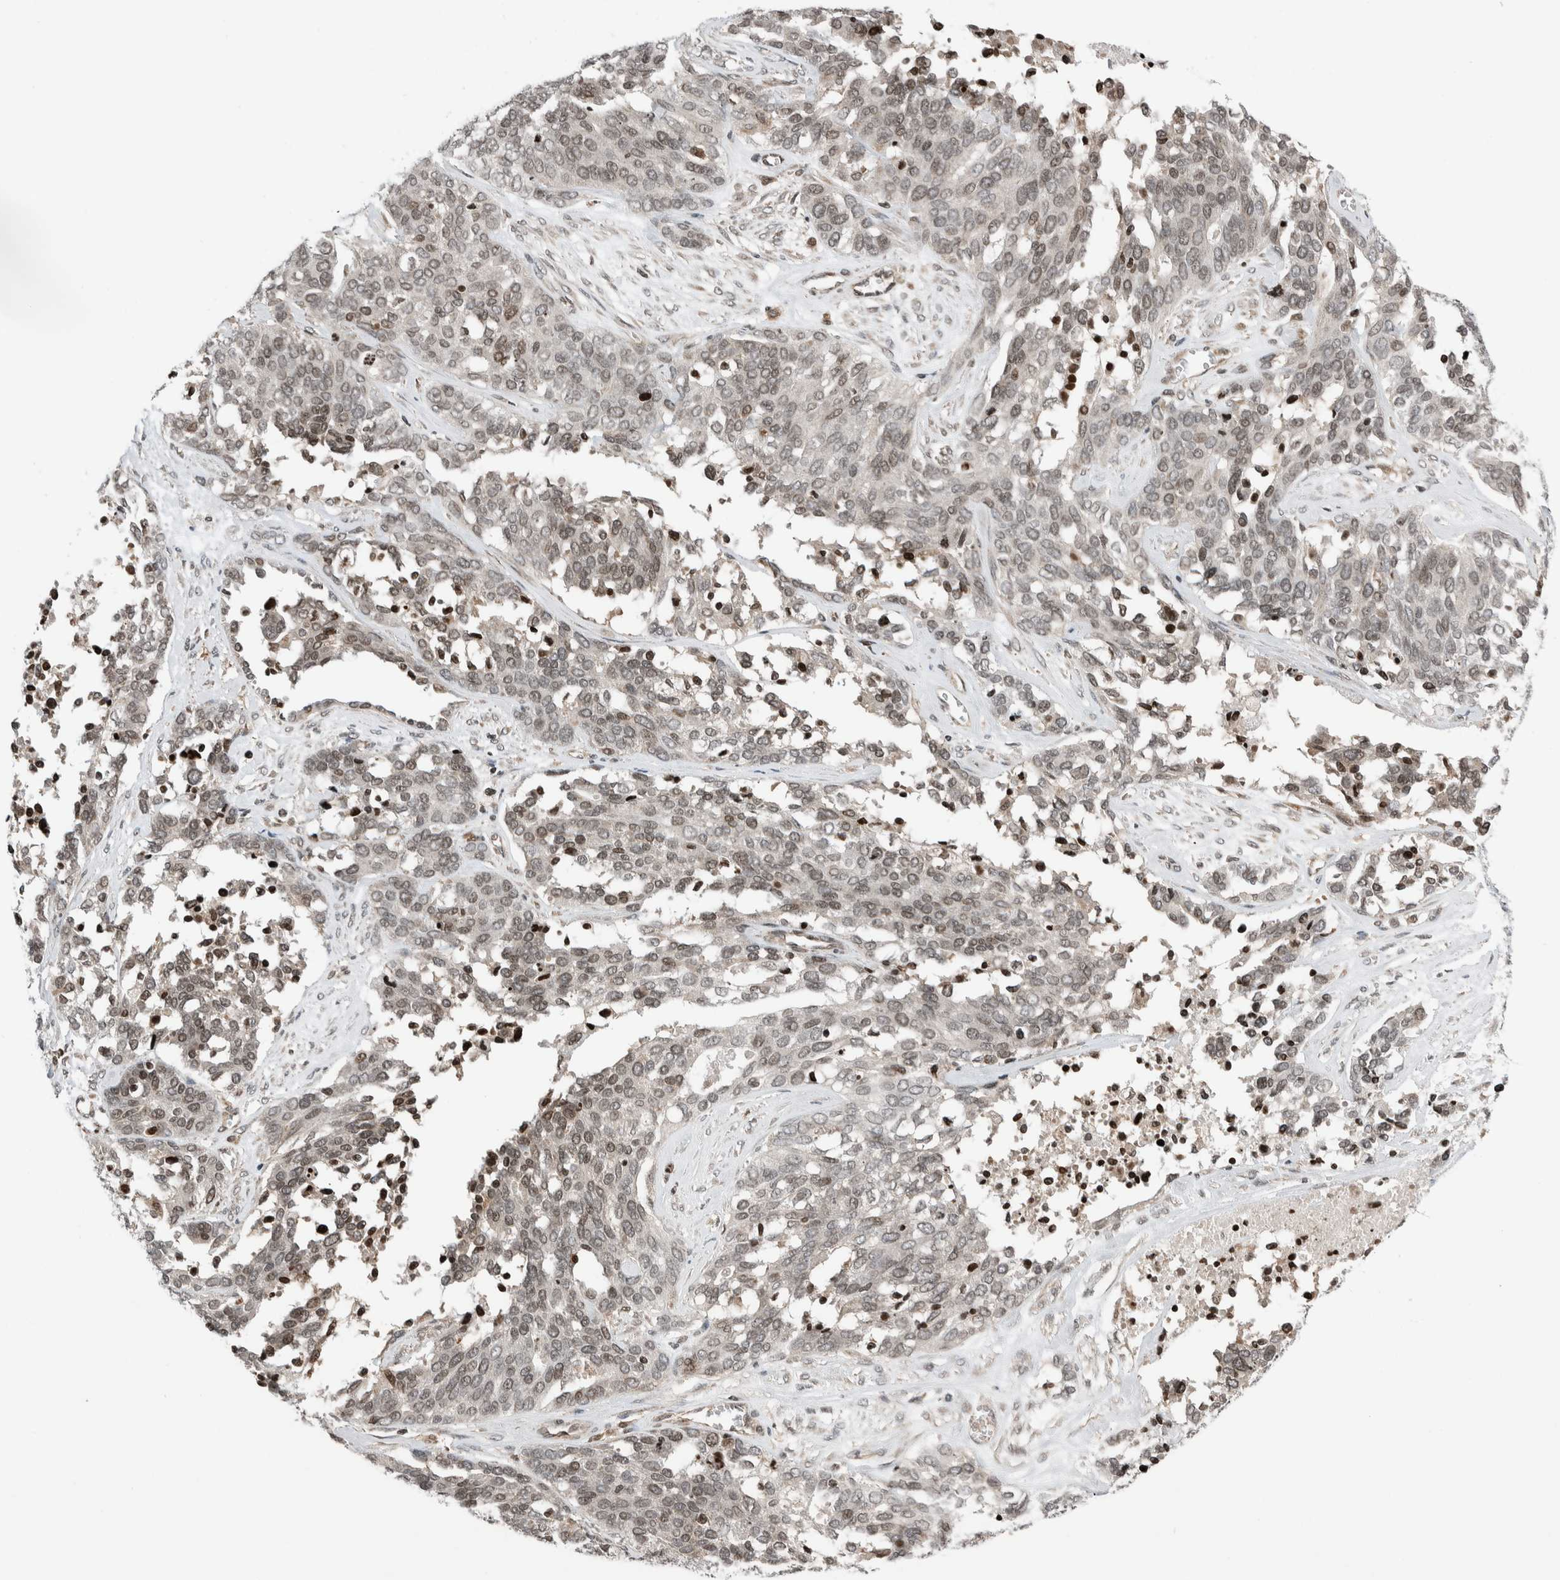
{"staining": {"intensity": "moderate", "quantity": "25%-75%", "location": "nuclear"}, "tissue": "ovarian cancer", "cell_type": "Tumor cells", "image_type": "cancer", "snomed": [{"axis": "morphology", "description": "Cystadenocarcinoma, serous, NOS"}, {"axis": "topography", "description": "Ovary"}], "caption": "Serous cystadenocarcinoma (ovarian) stained for a protein (brown) displays moderate nuclear positive positivity in about 25%-75% of tumor cells.", "gene": "NPLOC4", "patient": {"sex": "female", "age": 44}}